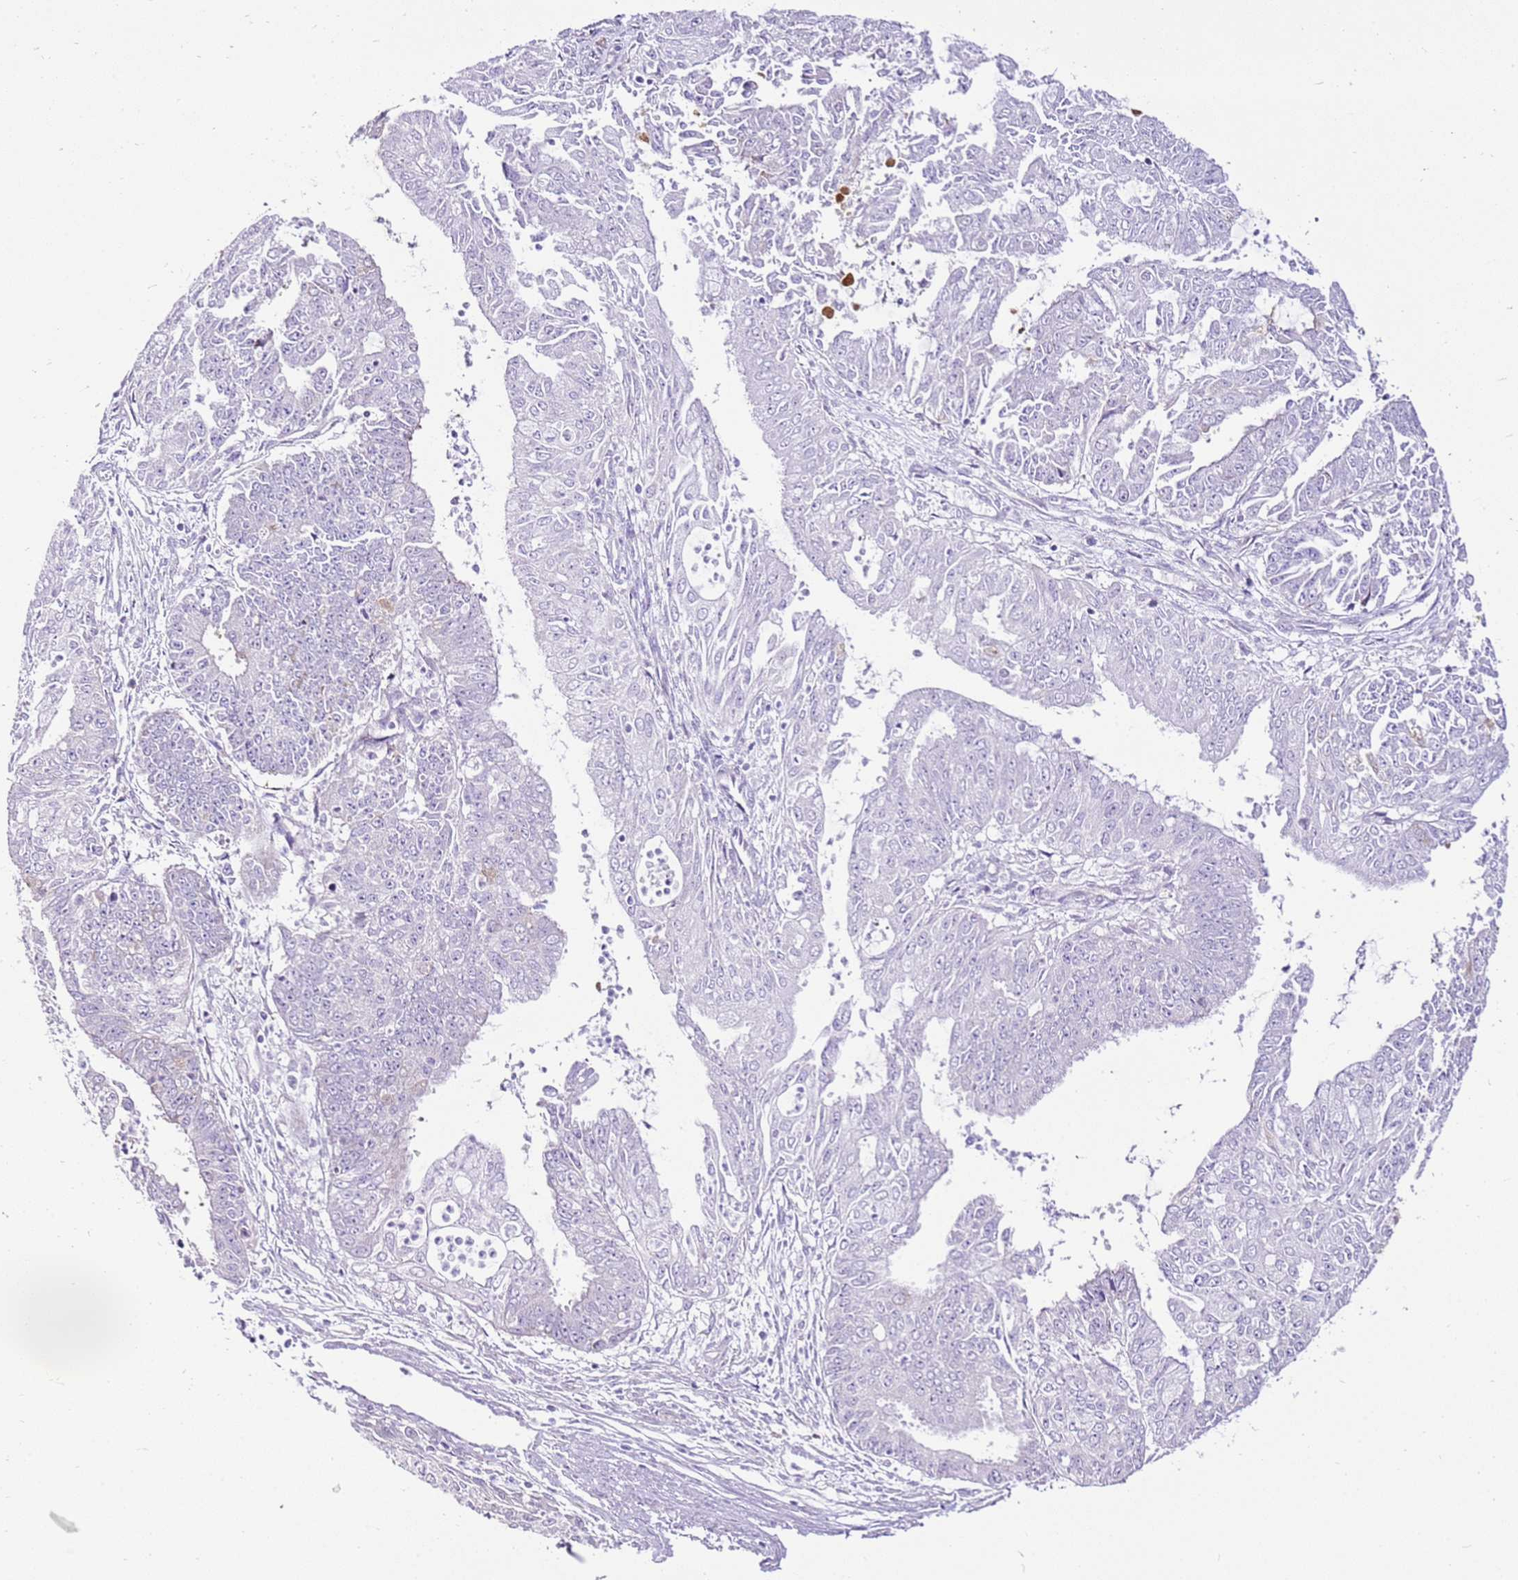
{"staining": {"intensity": "negative", "quantity": "none", "location": "none"}, "tissue": "endometrial cancer", "cell_type": "Tumor cells", "image_type": "cancer", "snomed": [{"axis": "morphology", "description": "Adenocarcinoma, NOS"}, {"axis": "topography", "description": "Endometrium"}], "caption": "An IHC photomicrograph of endometrial cancer (adenocarcinoma) is shown. There is no staining in tumor cells of endometrial cancer (adenocarcinoma).", "gene": "SLC38A5", "patient": {"sex": "female", "age": 73}}